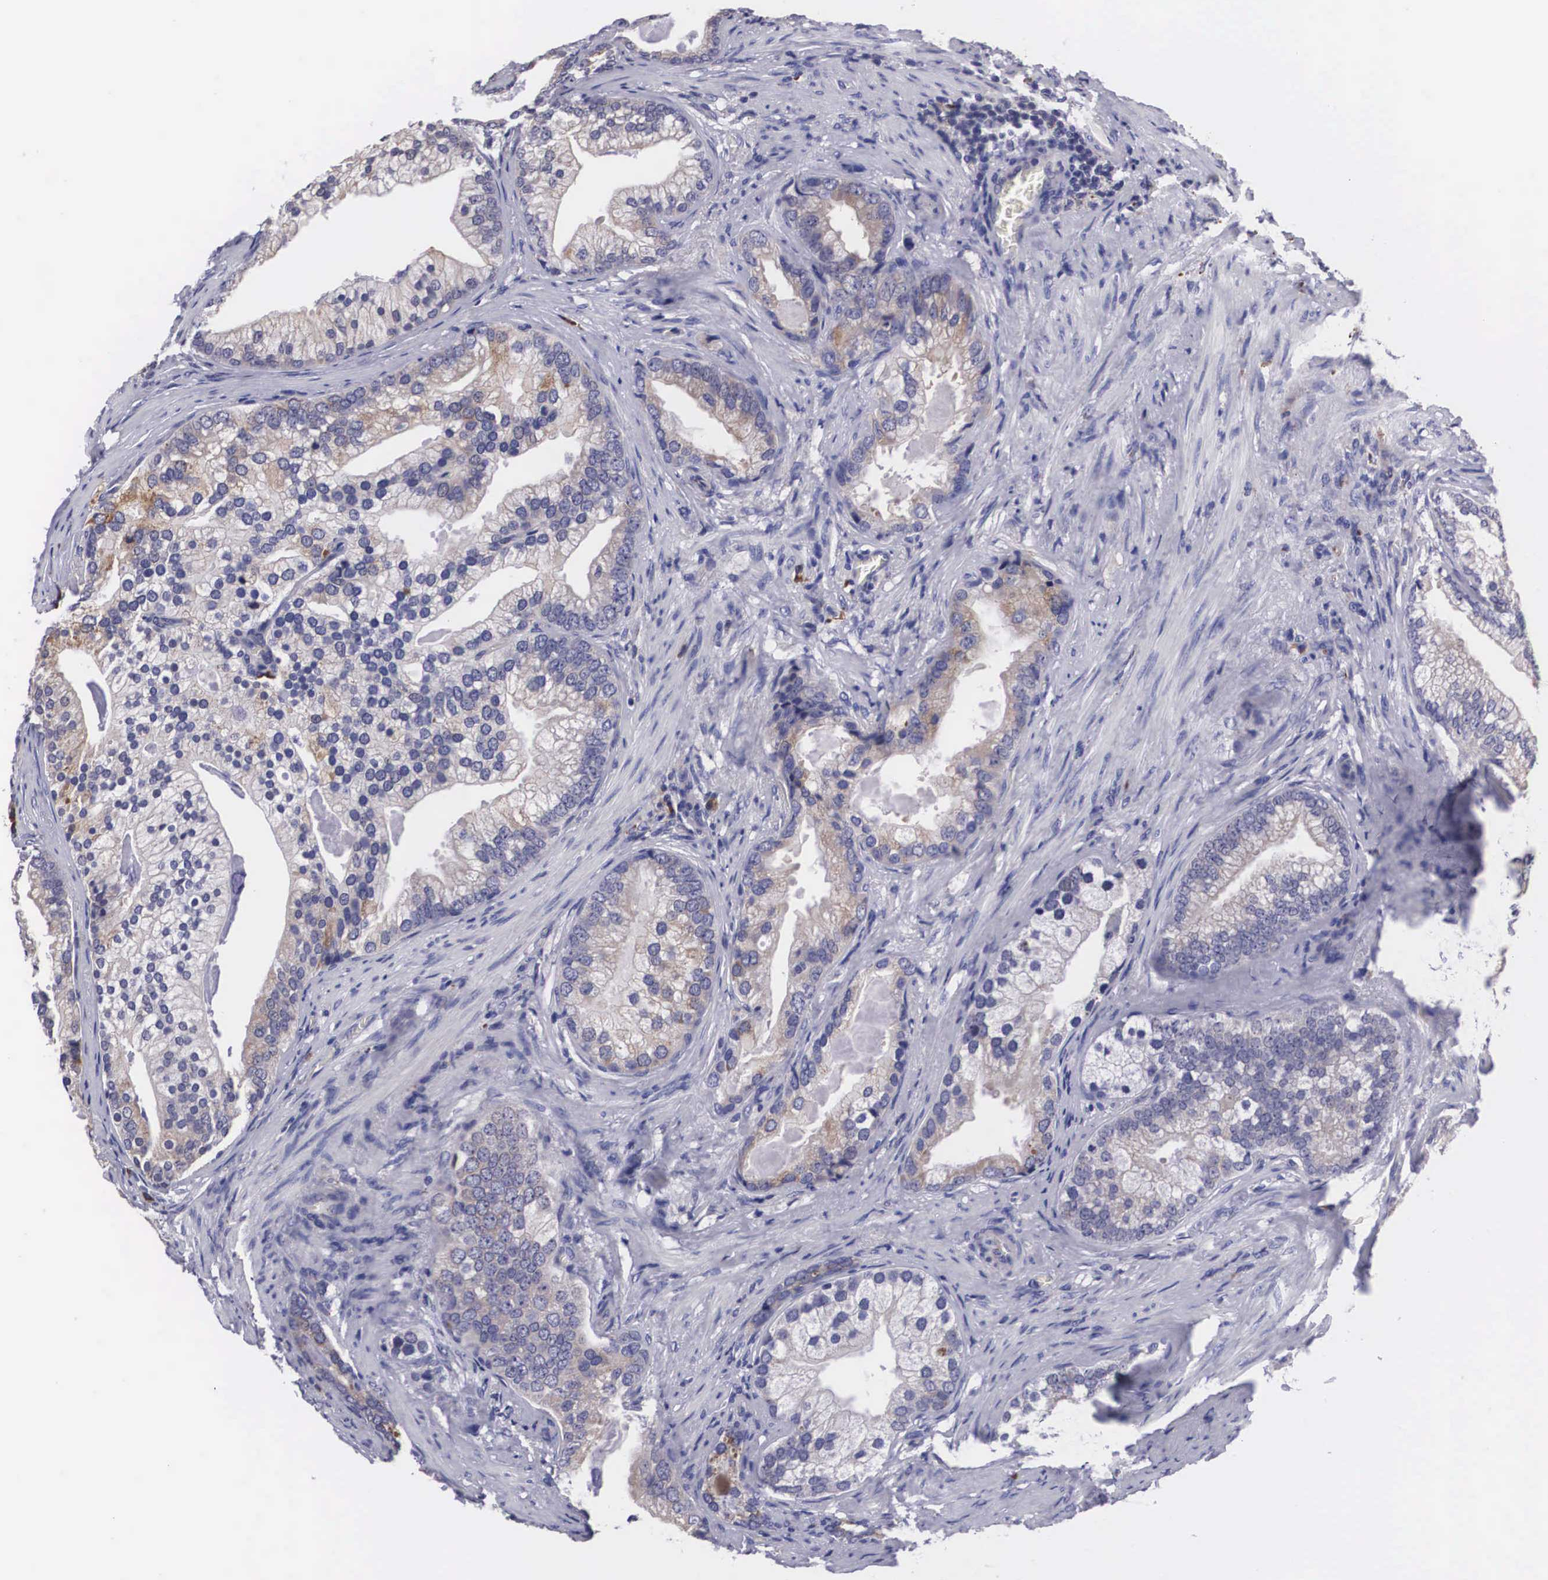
{"staining": {"intensity": "moderate", "quantity": "25%-75%", "location": "cytoplasmic/membranous"}, "tissue": "prostate cancer", "cell_type": "Tumor cells", "image_type": "cancer", "snomed": [{"axis": "morphology", "description": "Adenocarcinoma, Low grade"}, {"axis": "topography", "description": "Prostate"}], "caption": "Immunohistochemical staining of human adenocarcinoma (low-grade) (prostate) displays moderate cytoplasmic/membranous protein expression in approximately 25%-75% of tumor cells.", "gene": "CRELD2", "patient": {"sex": "male", "age": 71}}